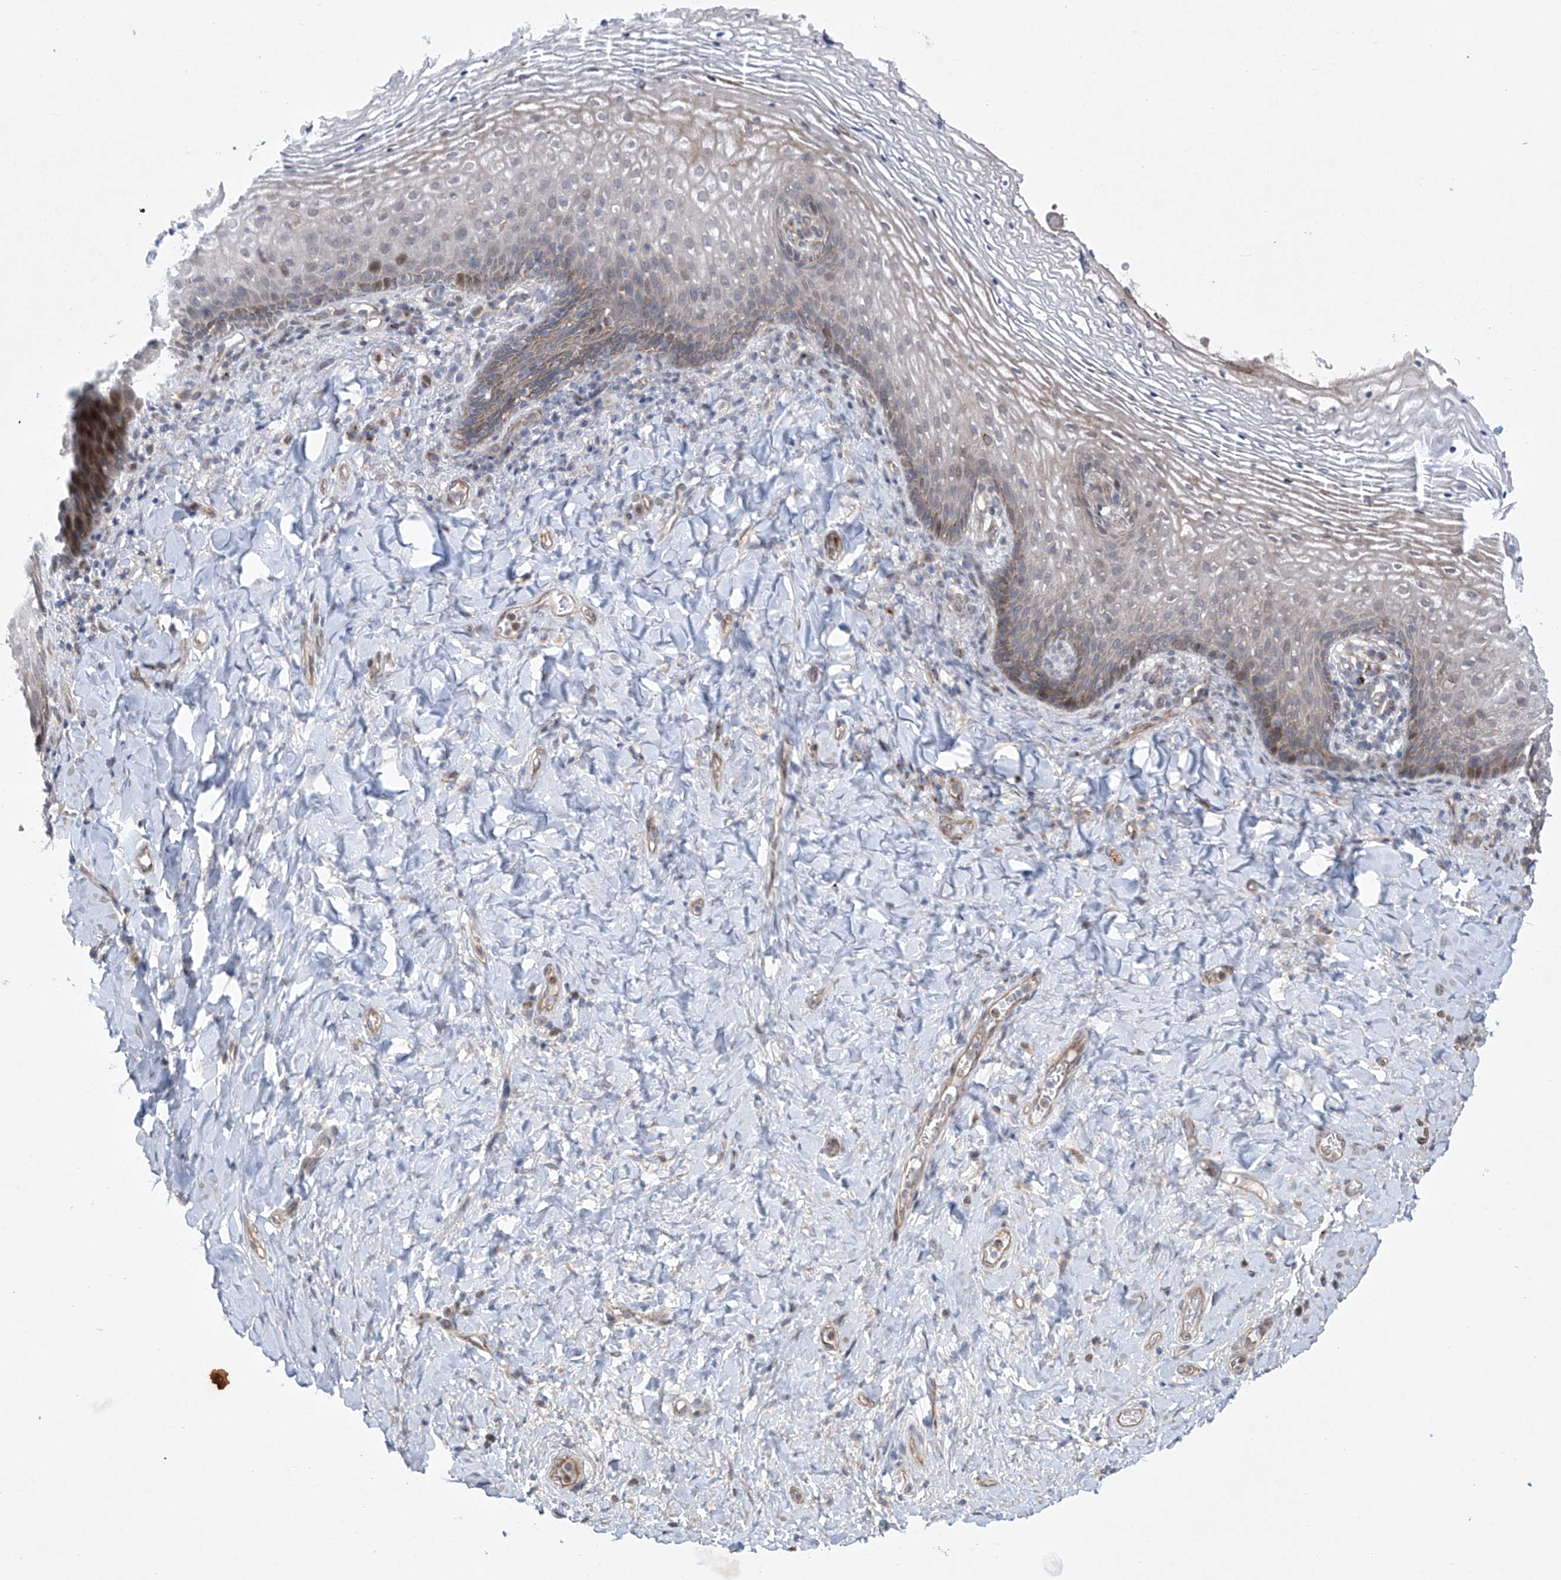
{"staining": {"intensity": "moderate", "quantity": "<25%", "location": "cytoplasmic/membranous,nuclear"}, "tissue": "vagina", "cell_type": "Squamous epithelial cells", "image_type": "normal", "snomed": [{"axis": "morphology", "description": "Normal tissue, NOS"}, {"axis": "topography", "description": "Vagina"}], "caption": "Squamous epithelial cells display low levels of moderate cytoplasmic/membranous,nuclear positivity in approximately <25% of cells in benign vagina. (DAB (3,3'-diaminobenzidine) IHC, brown staining for protein, blue staining for nuclei).", "gene": "KLC4", "patient": {"sex": "female", "age": 60}}